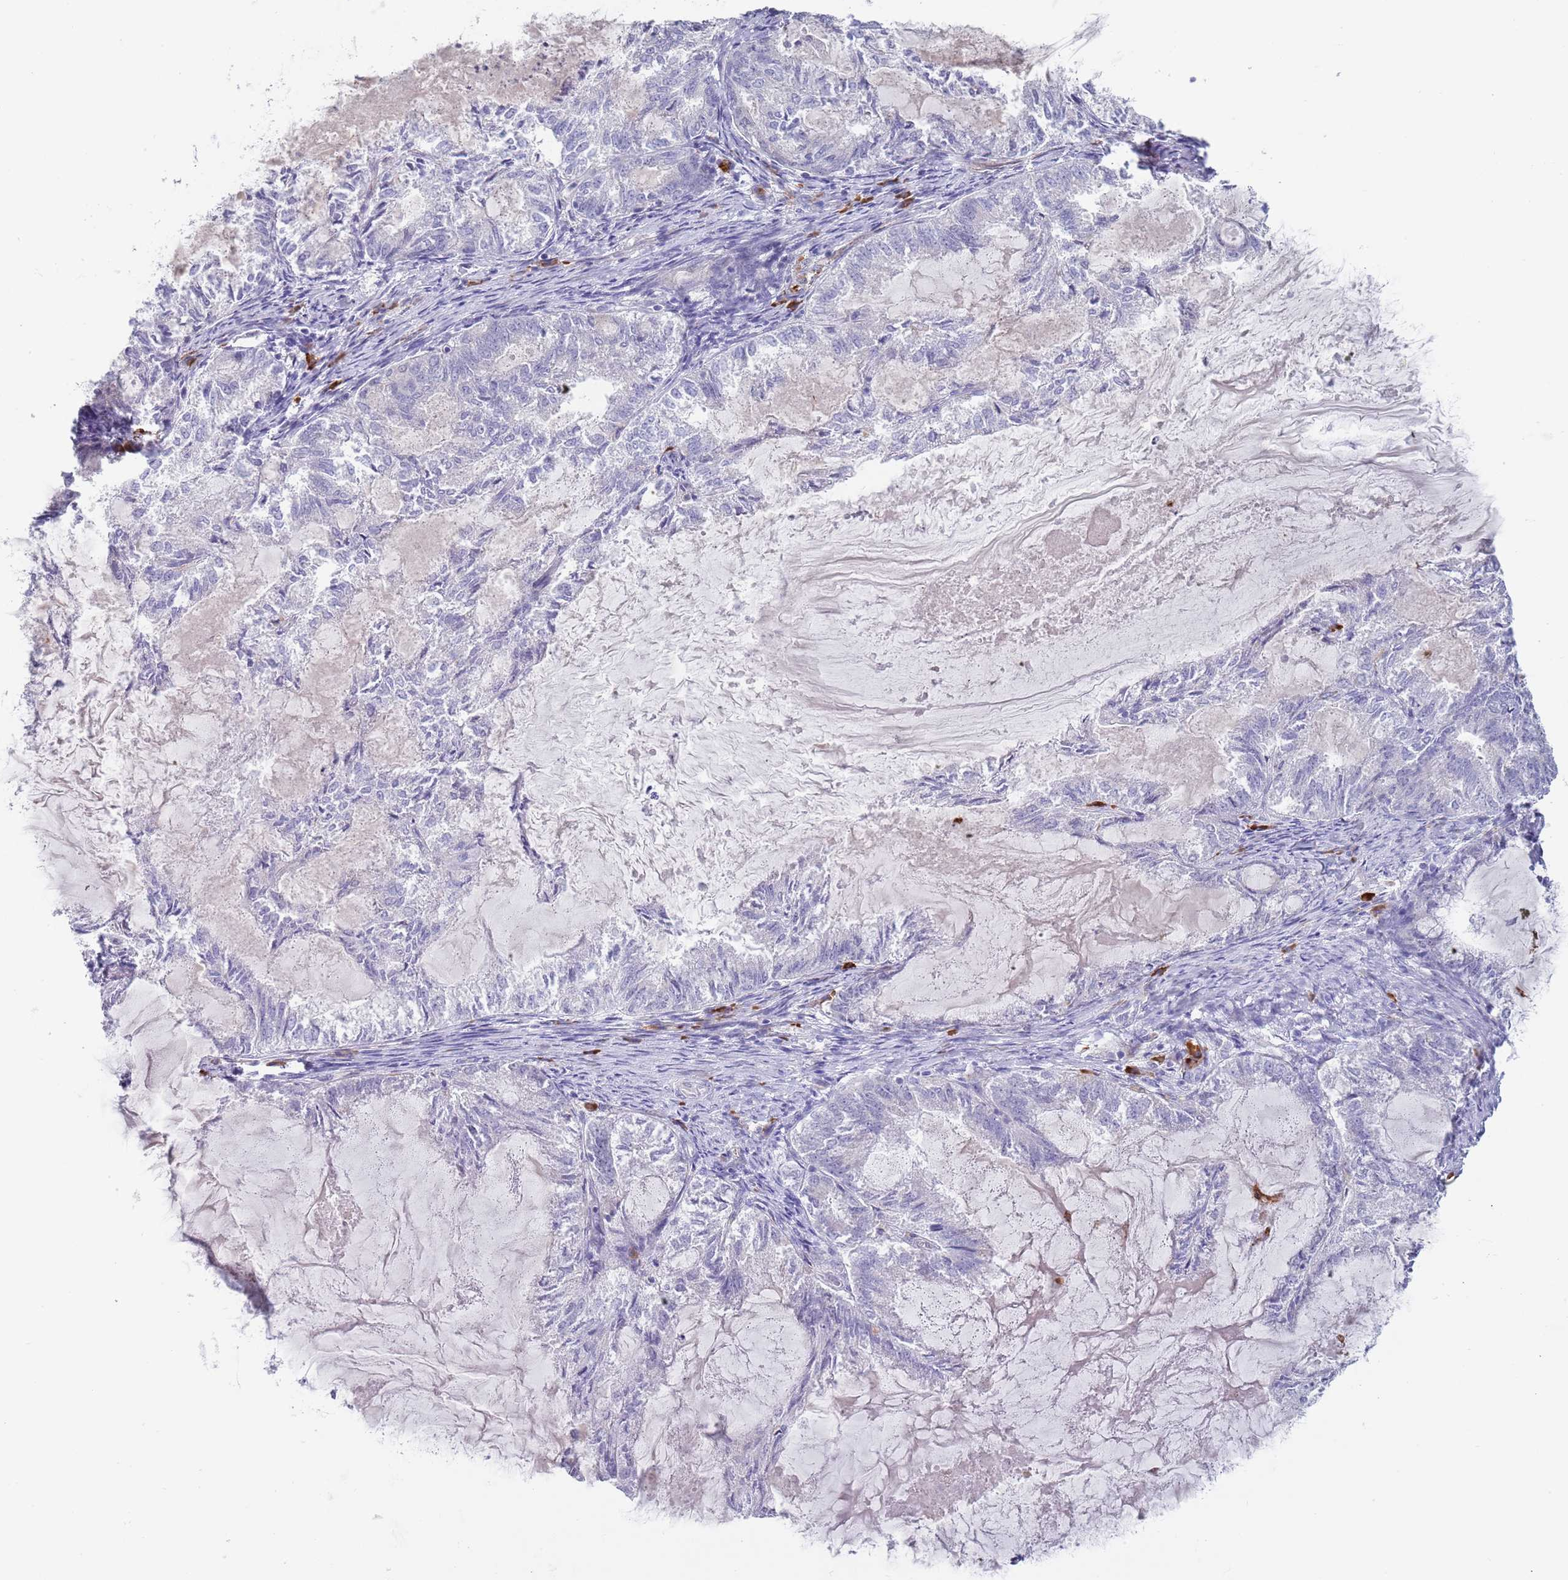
{"staining": {"intensity": "negative", "quantity": "none", "location": "none"}, "tissue": "endometrial cancer", "cell_type": "Tumor cells", "image_type": "cancer", "snomed": [{"axis": "morphology", "description": "Adenocarcinoma, NOS"}, {"axis": "topography", "description": "Endometrium"}], "caption": "Tumor cells are negative for brown protein staining in endometrial cancer (adenocarcinoma). (DAB (3,3'-diaminobenzidine) IHC, high magnification).", "gene": "TNRC6C", "patient": {"sex": "female", "age": 86}}